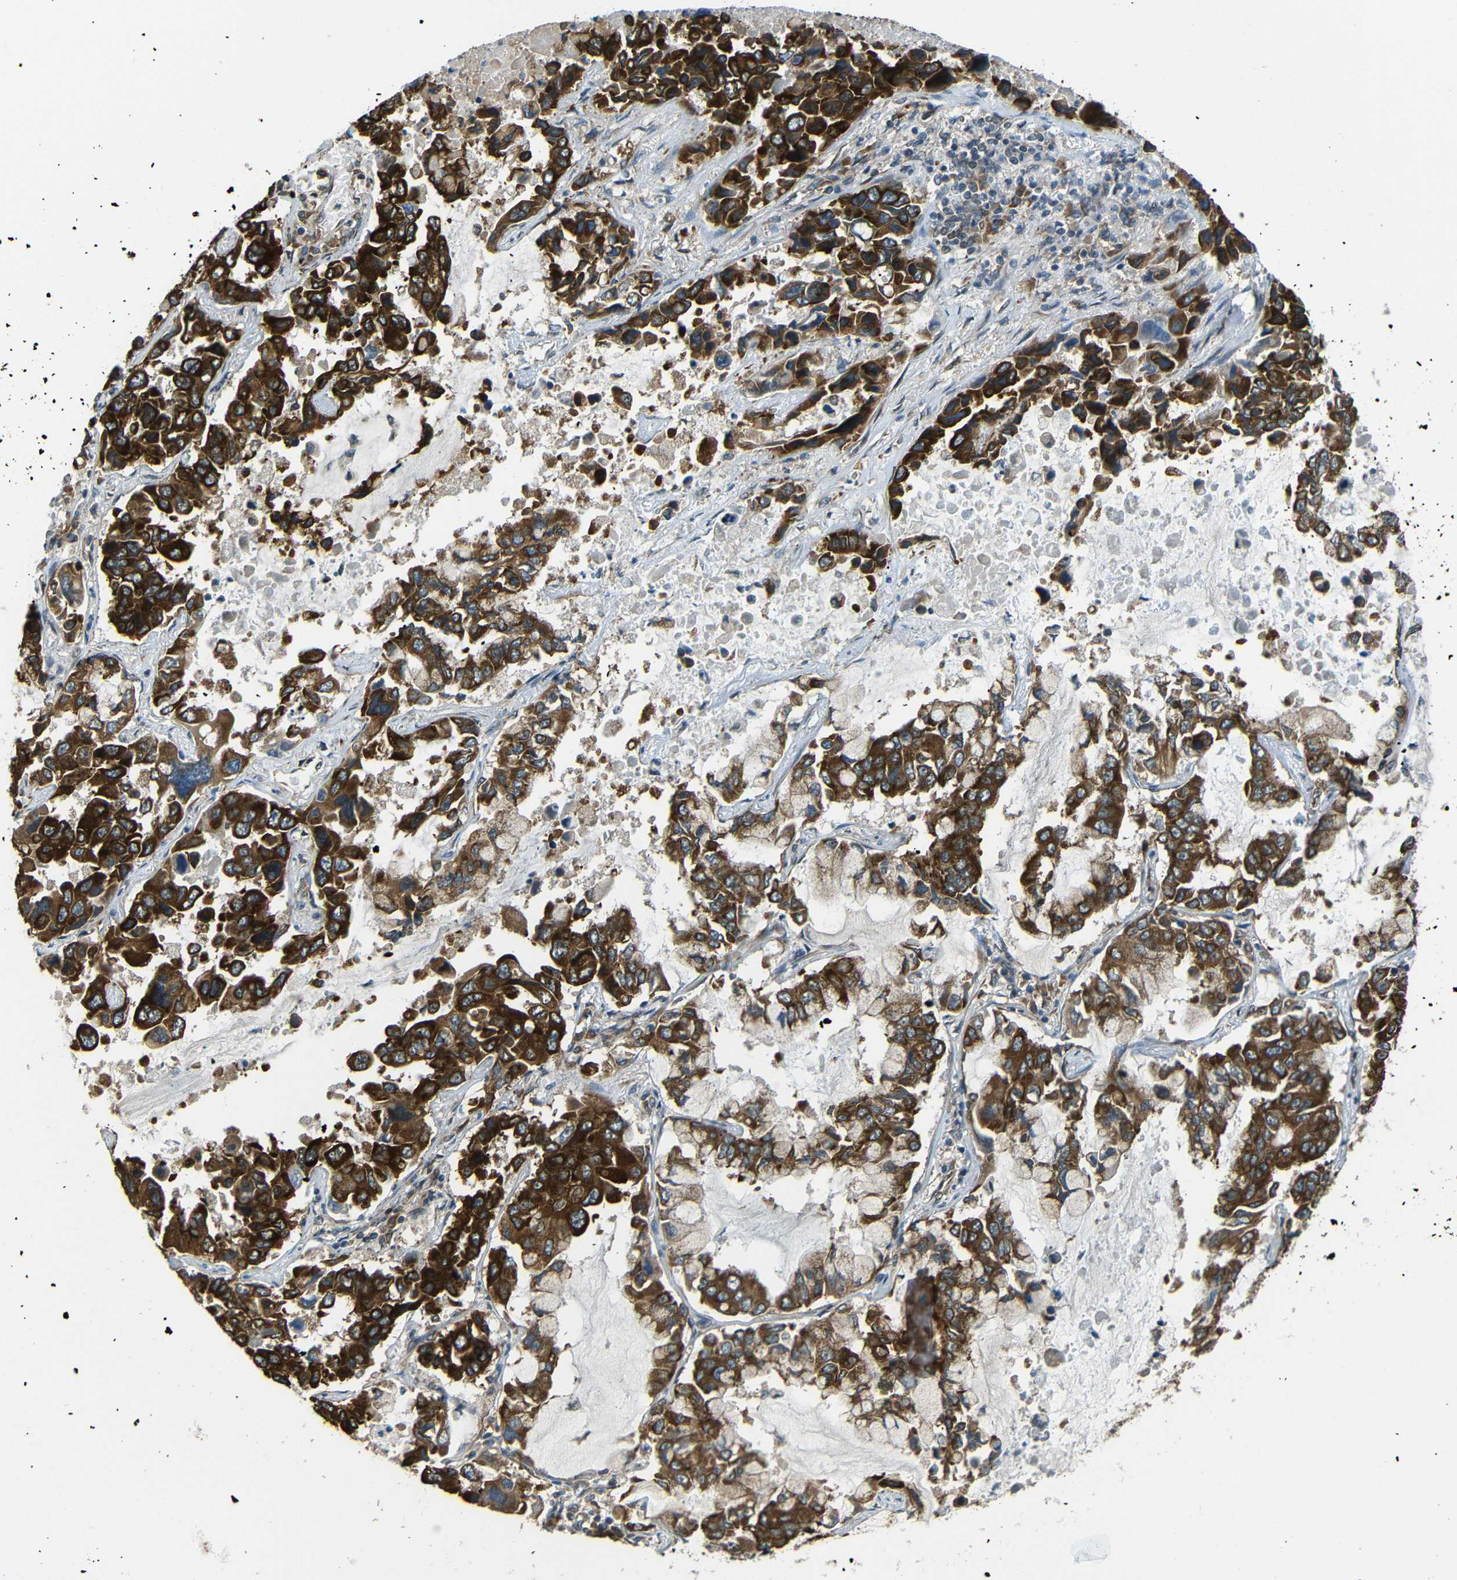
{"staining": {"intensity": "strong", "quantity": "25%-75%", "location": "cytoplasmic/membranous"}, "tissue": "lung cancer", "cell_type": "Tumor cells", "image_type": "cancer", "snomed": [{"axis": "morphology", "description": "Adenocarcinoma, NOS"}, {"axis": "topography", "description": "Lung"}], "caption": "Lung adenocarcinoma was stained to show a protein in brown. There is high levels of strong cytoplasmic/membranous expression in about 25%-75% of tumor cells. (DAB (3,3'-diaminobenzidine) IHC, brown staining for protein, blue staining for nuclei).", "gene": "VAPB", "patient": {"sex": "male", "age": 64}}